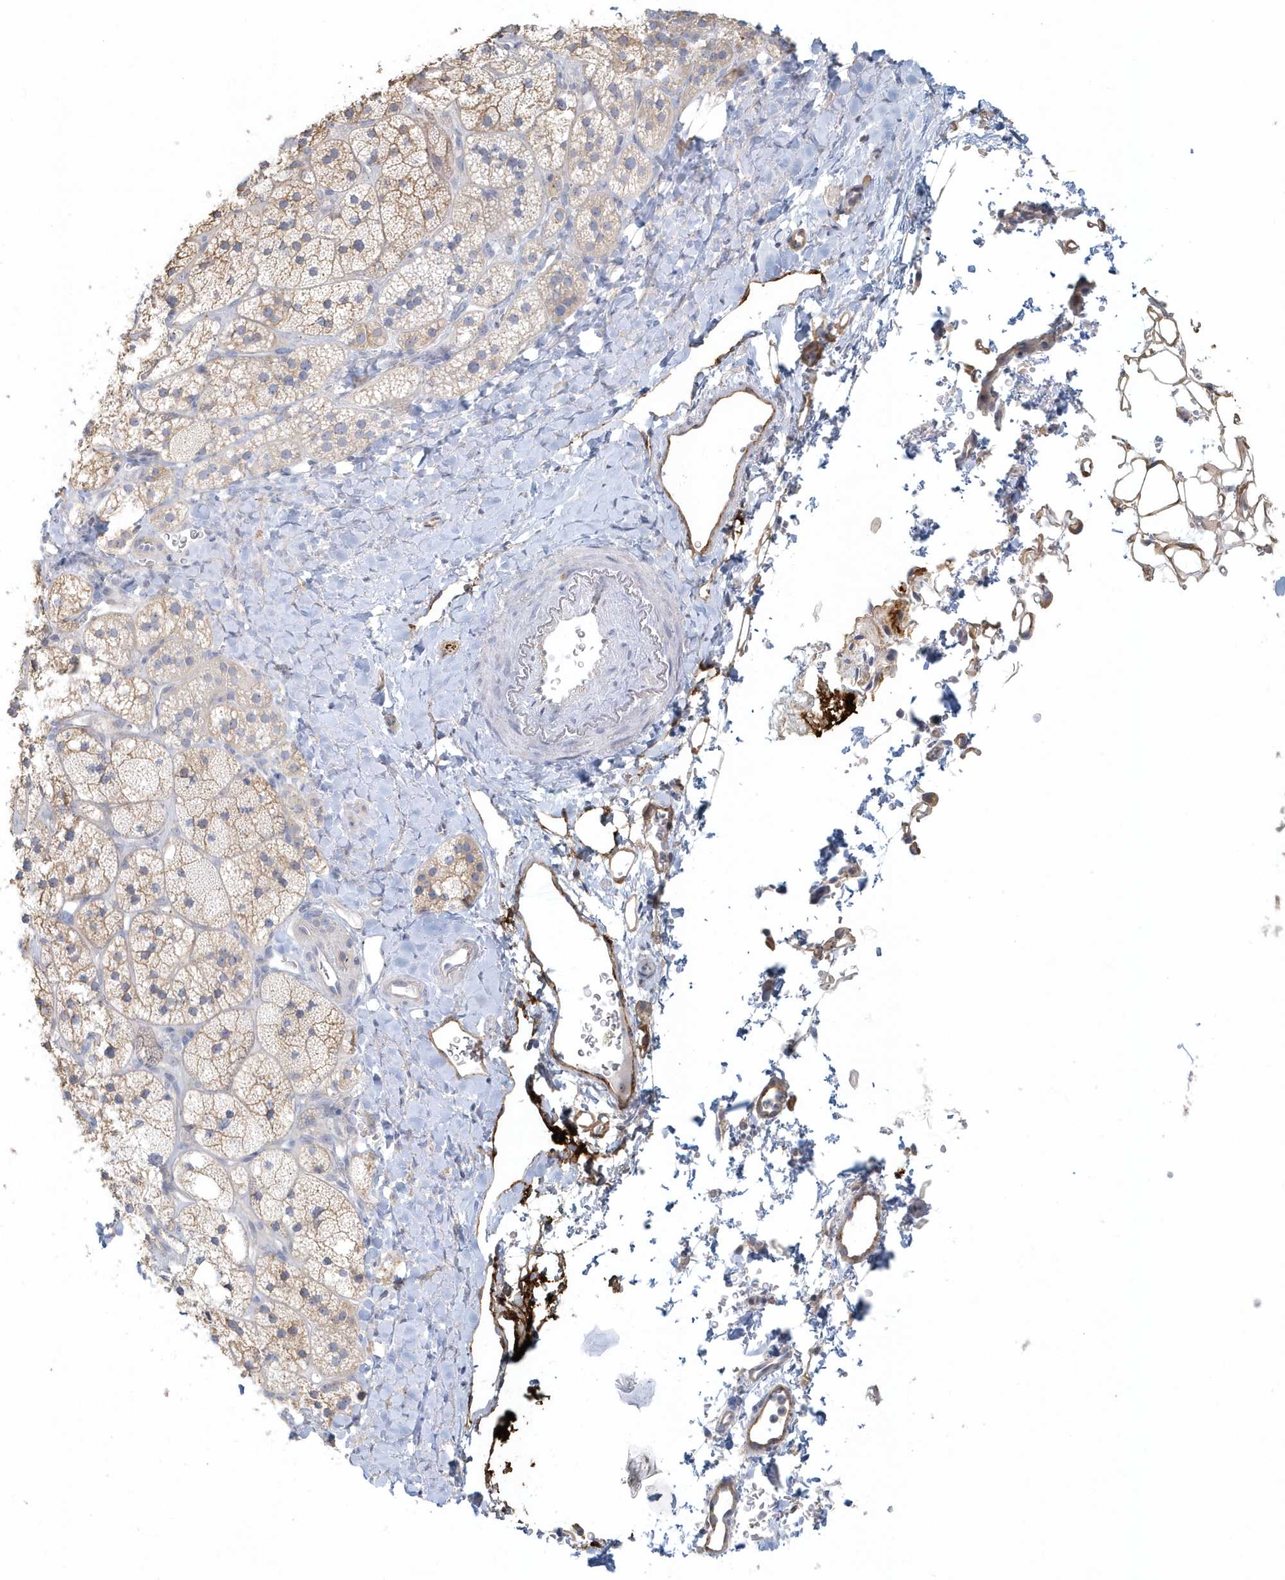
{"staining": {"intensity": "weak", "quantity": "25%-75%", "location": "cytoplasmic/membranous"}, "tissue": "adrenal gland", "cell_type": "Glandular cells", "image_type": "normal", "snomed": [{"axis": "morphology", "description": "Normal tissue, NOS"}, {"axis": "topography", "description": "Adrenal gland"}], "caption": "The image demonstrates immunohistochemical staining of normal adrenal gland. There is weak cytoplasmic/membranous expression is seen in approximately 25%-75% of glandular cells. (DAB (3,3'-diaminobenzidine) IHC, brown staining for protein, blue staining for nuclei).", "gene": "MMRN1", "patient": {"sex": "male", "age": 61}}